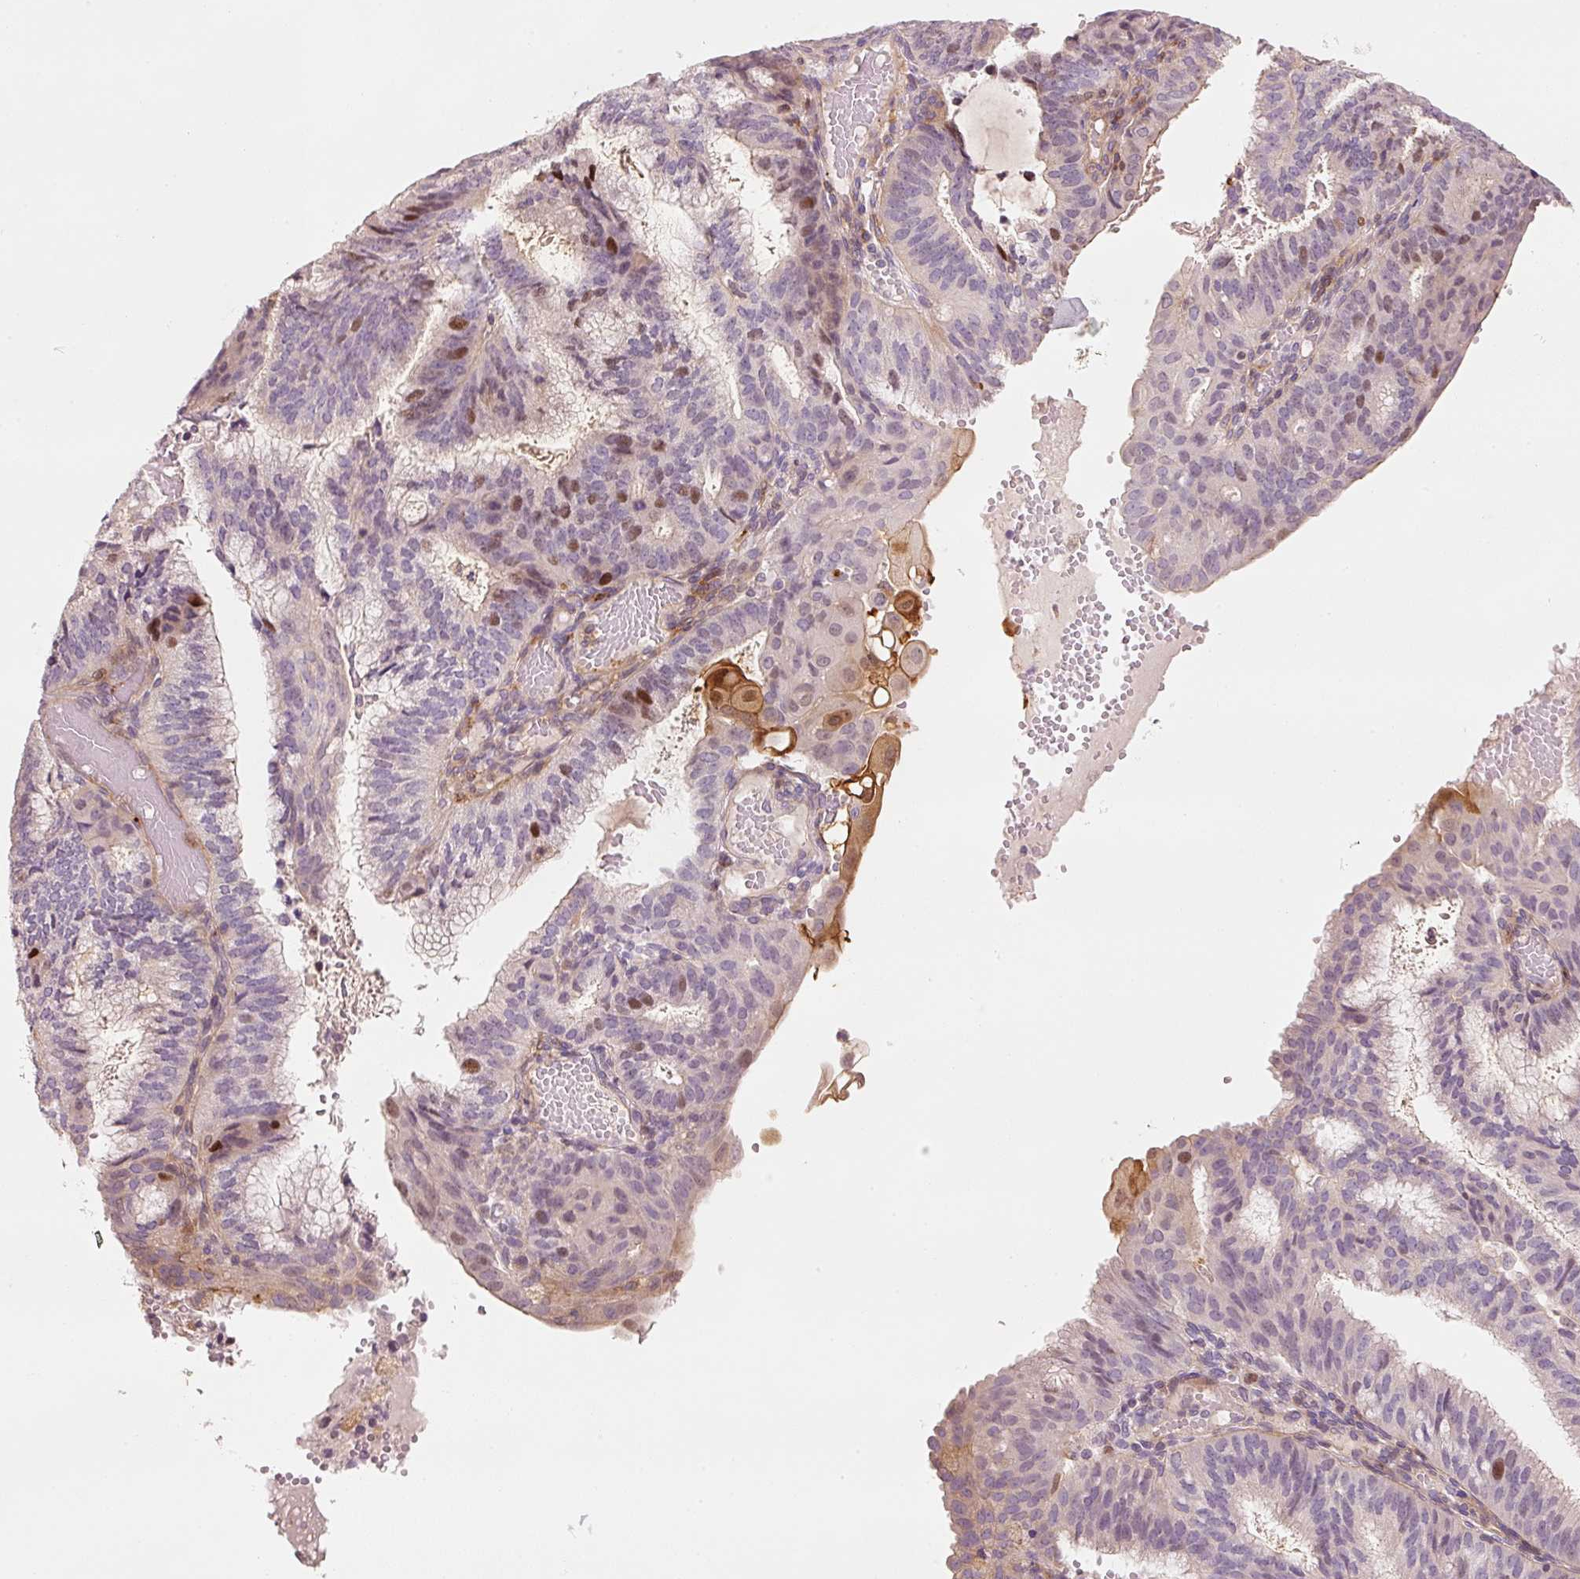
{"staining": {"intensity": "moderate", "quantity": "<25%", "location": "nuclear"}, "tissue": "endometrial cancer", "cell_type": "Tumor cells", "image_type": "cancer", "snomed": [{"axis": "morphology", "description": "Adenocarcinoma, NOS"}, {"axis": "topography", "description": "Endometrium"}], "caption": "This is a photomicrograph of immunohistochemistry staining of adenocarcinoma (endometrial), which shows moderate staining in the nuclear of tumor cells.", "gene": "TREX2", "patient": {"sex": "female", "age": 49}}